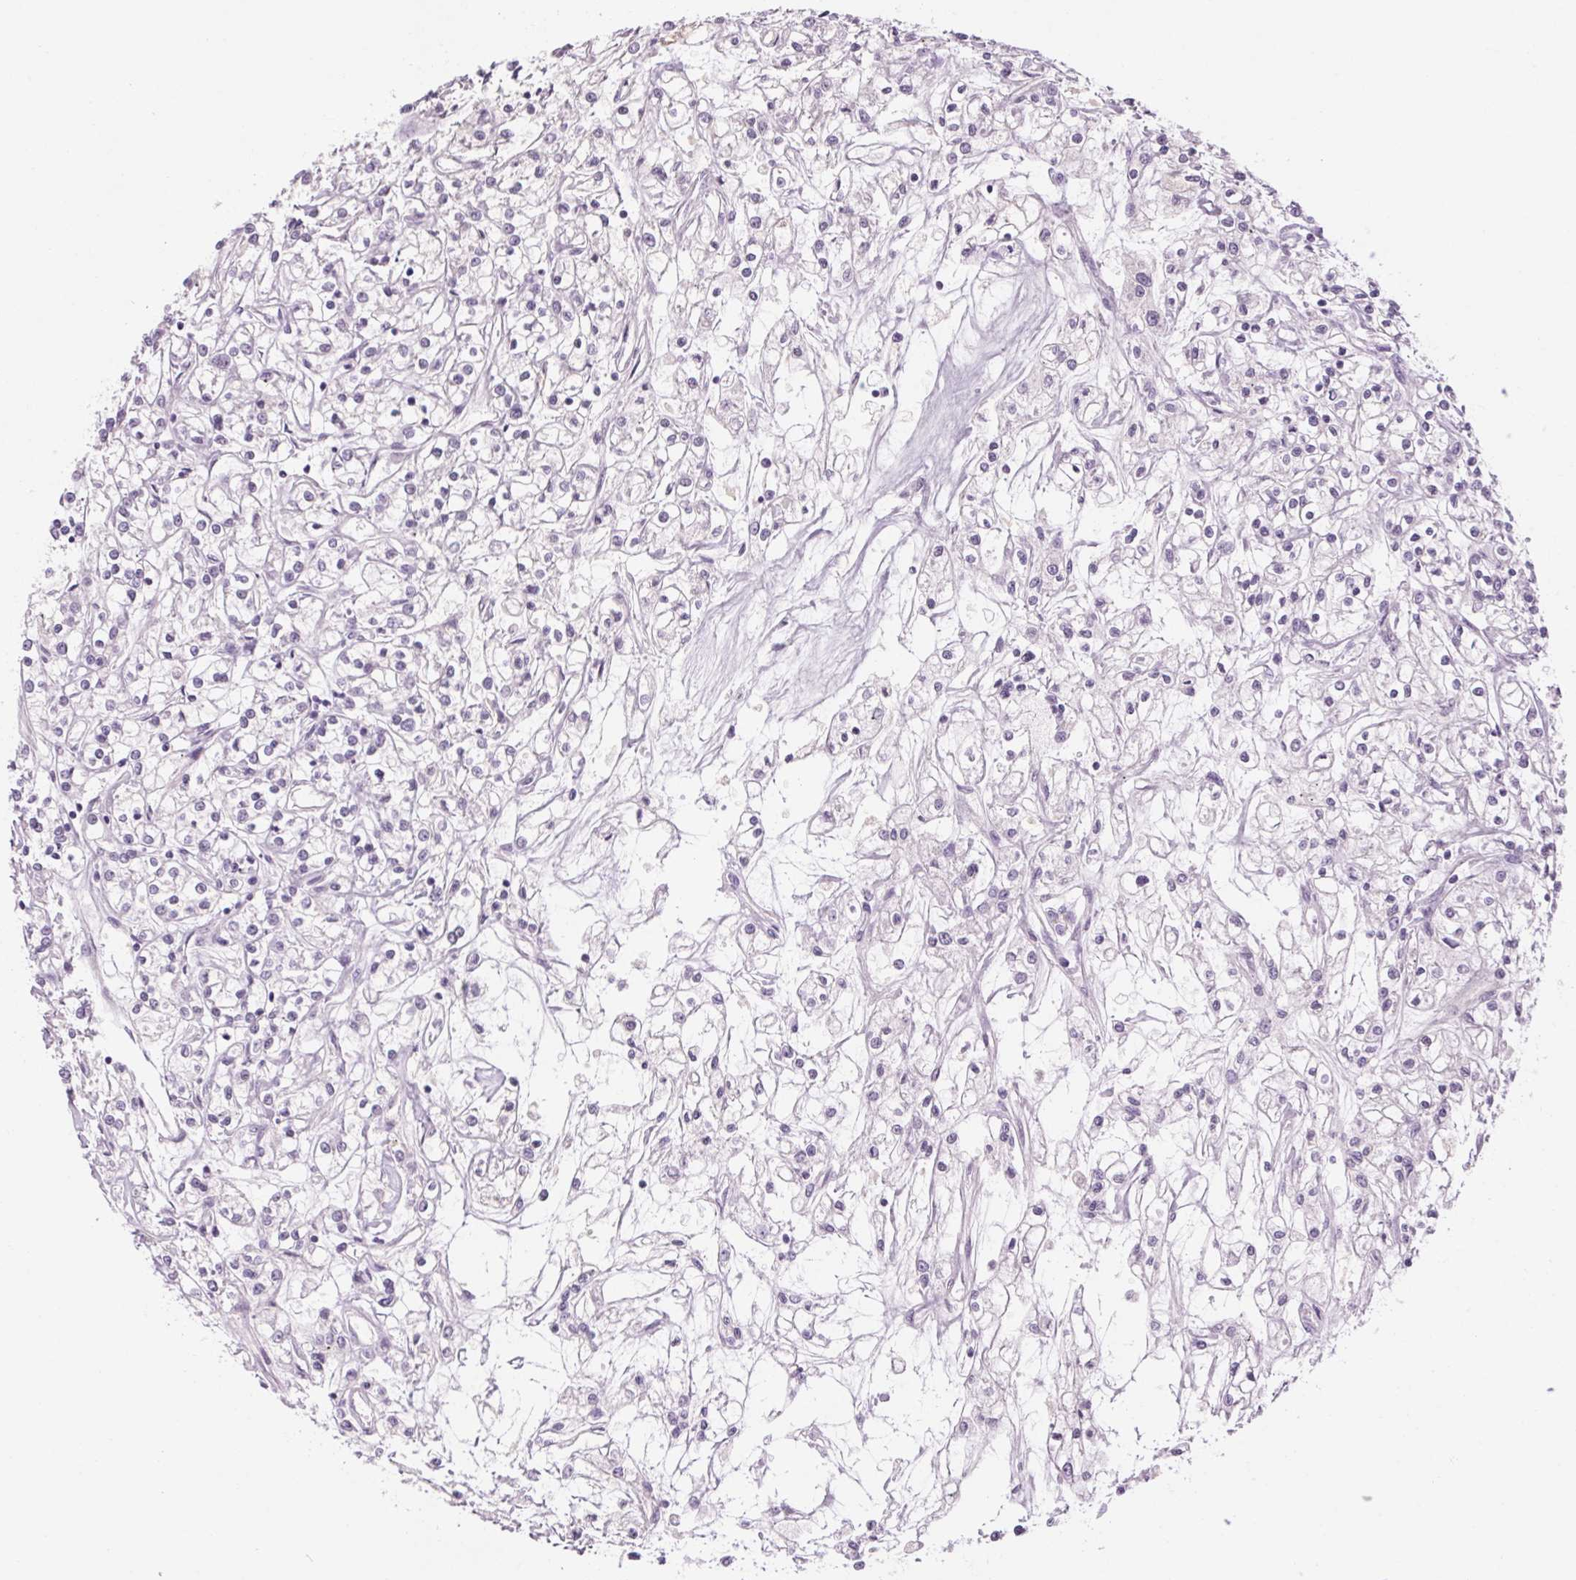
{"staining": {"intensity": "negative", "quantity": "none", "location": "none"}, "tissue": "renal cancer", "cell_type": "Tumor cells", "image_type": "cancer", "snomed": [{"axis": "morphology", "description": "Adenocarcinoma, NOS"}, {"axis": "topography", "description": "Kidney"}], "caption": "Immunohistochemistry (IHC) histopathology image of neoplastic tissue: human adenocarcinoma (renal) stained with DAB shows no significant protein expression in tumor cells. (IHC, brightfield microscopy, high magnification).", "gene": "RPTN", "patient": {"sex": "female", "age": 59}}